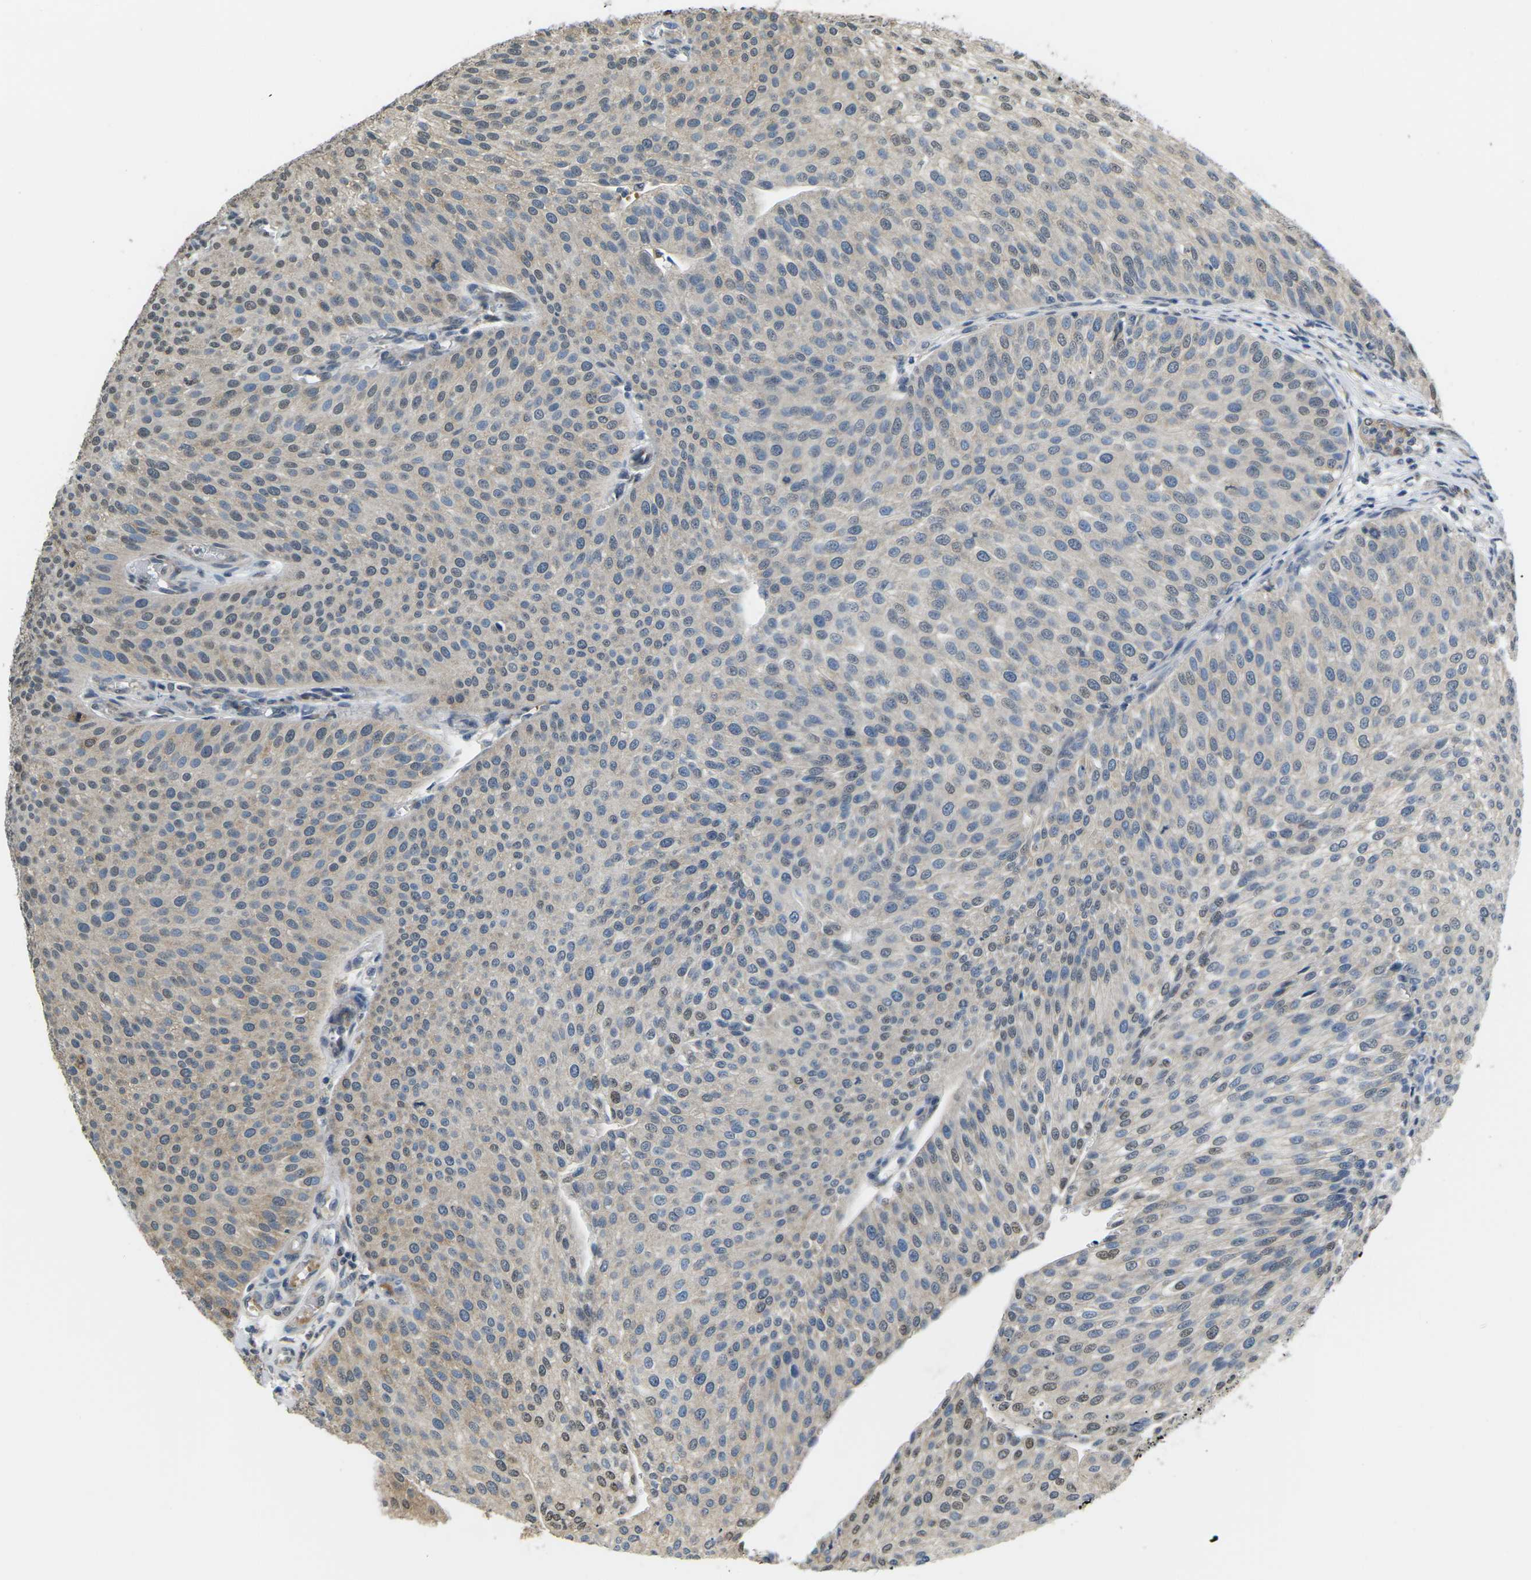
{"staining": {"intensity": "weak", "quantity": "<25%", "location": "cytoplasmic/membranous,nuclear"}, "tissue": "urothelial cancer", "cell_type": "Tumor cells", "image_type": "cancer", "snomed": [{"axis": "morphology", "description": "Urothelial carcinoma, Low grade"}, {"axis": "topography", "description": "Smooth muscle"}, {"axis": "topography", "description": "Urinary bladder"}], "caption": "This is an immunohistochemistry image of human low-grade urothelial carcinoma. There is no positivity in tumor cells.", "gene": "ERBB4", "patient": {"sex": "male", "age": 60}}